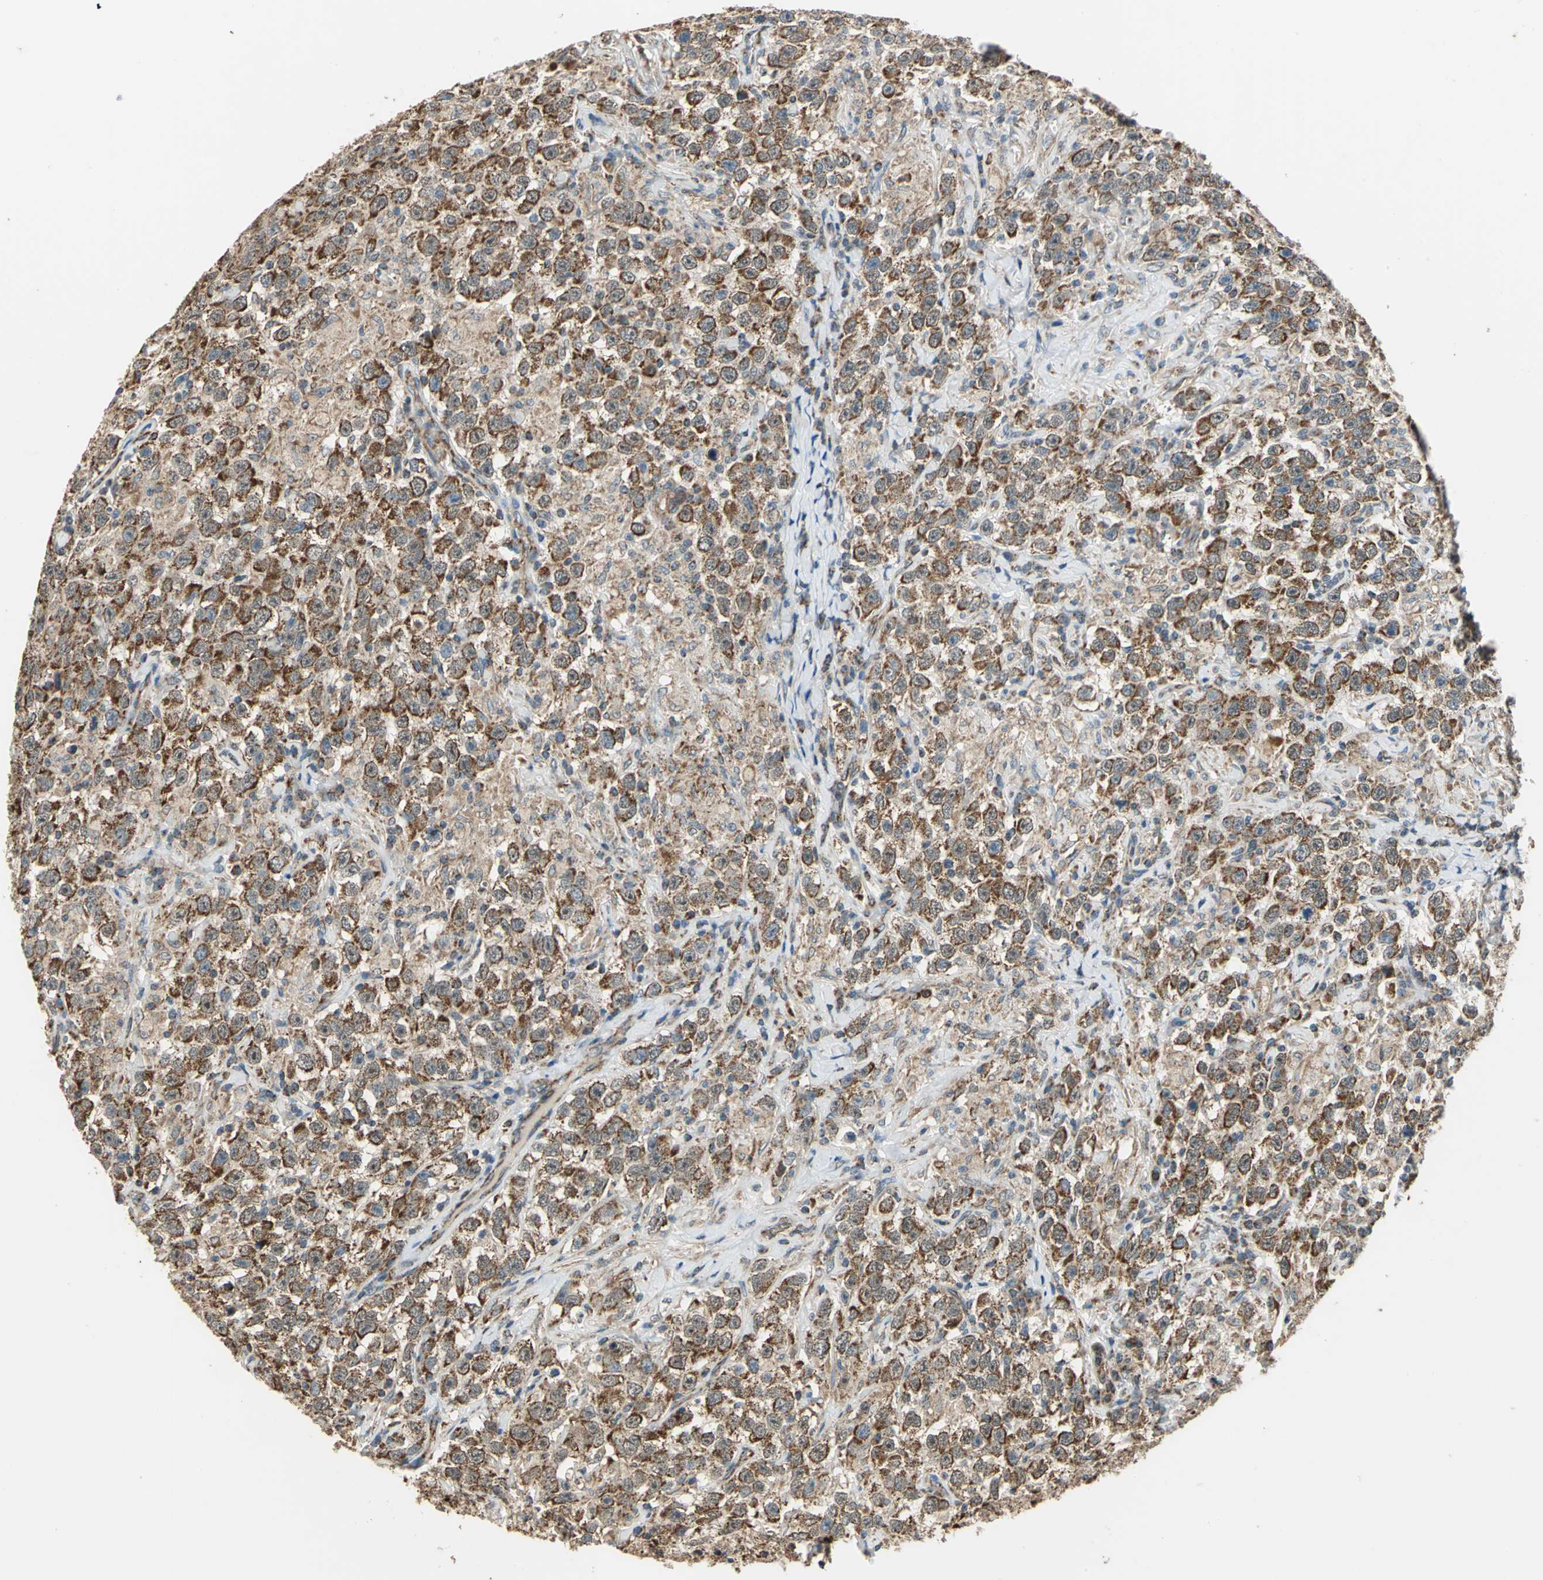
{"staining": {"intensity": "moderate", "quantity": ">75%", "location": "cytoplasmic/membranous"}, "tissue": "testis cancer", "cell_type": "Tumor cells", "image_type": "cancer", "snomed": [{"axis": "morphology", "description": "Seminoma, NOS"}, {"axis": "topography", "description": "Testis"}], "caption": "An image showing moderate cytoplasmic/membranous positivity in about >75% of tumor cells in testis cancer, as visualized by brown immunohistochemical staining.", "gene": "MRPS22", "patient": {"sex": "male", "age": 41}}